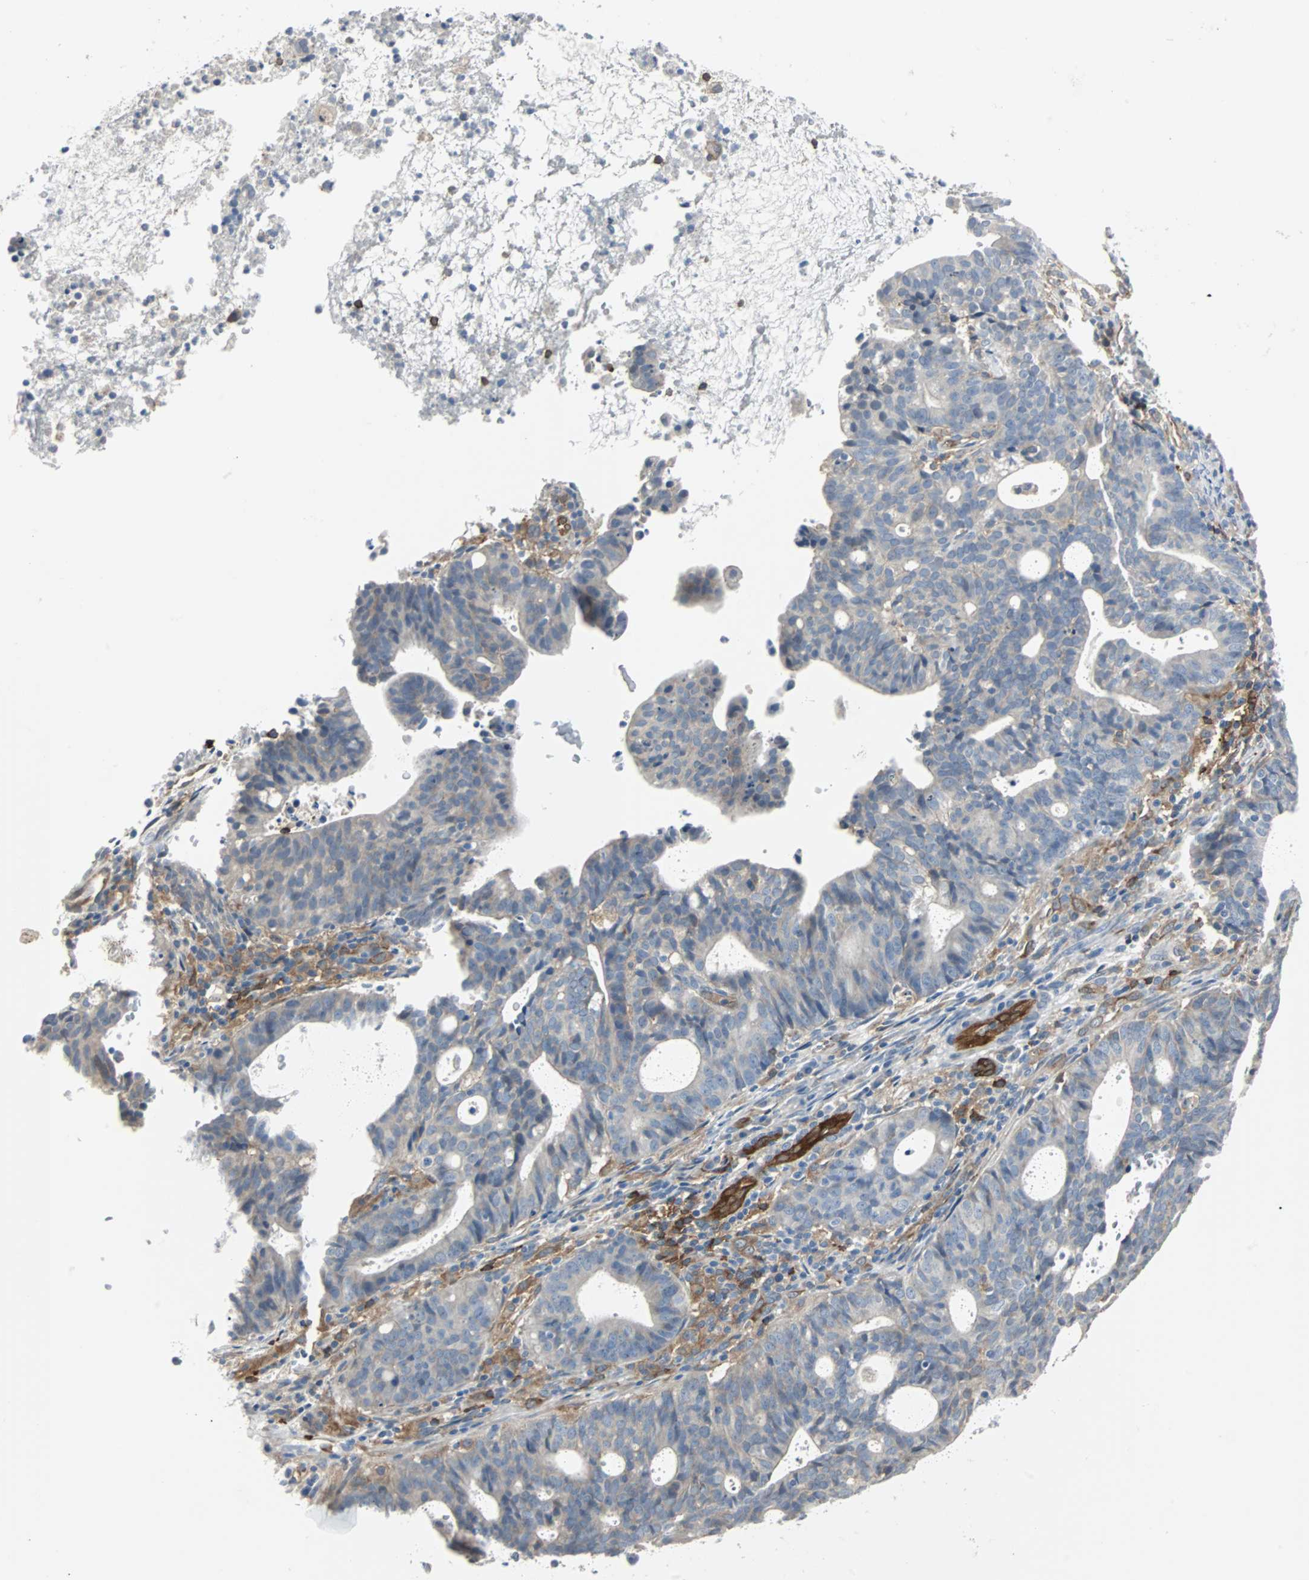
{"staining": {"intensity": "weak", "quantity": "25%-75%", "location": "cytoplasmic/membranous"}, "tissue": "endometrial cancer", "cell_type": "Tumor cells", "image_type": "cancer", "snomed": [{"axis": "morphology", "description": "Adenocarcinoma, NOS"}, {"axis": "topography", "description": "Uterus"}], "caption": "Tumor cells exhibit low levels of weak cytoplasmic/membranous positivity in approximately 25%-75% of cells in human adenocarcinoma (endometrial).", "gene": "SWAP70", "patient": {"sex": "female", "age": 83}}